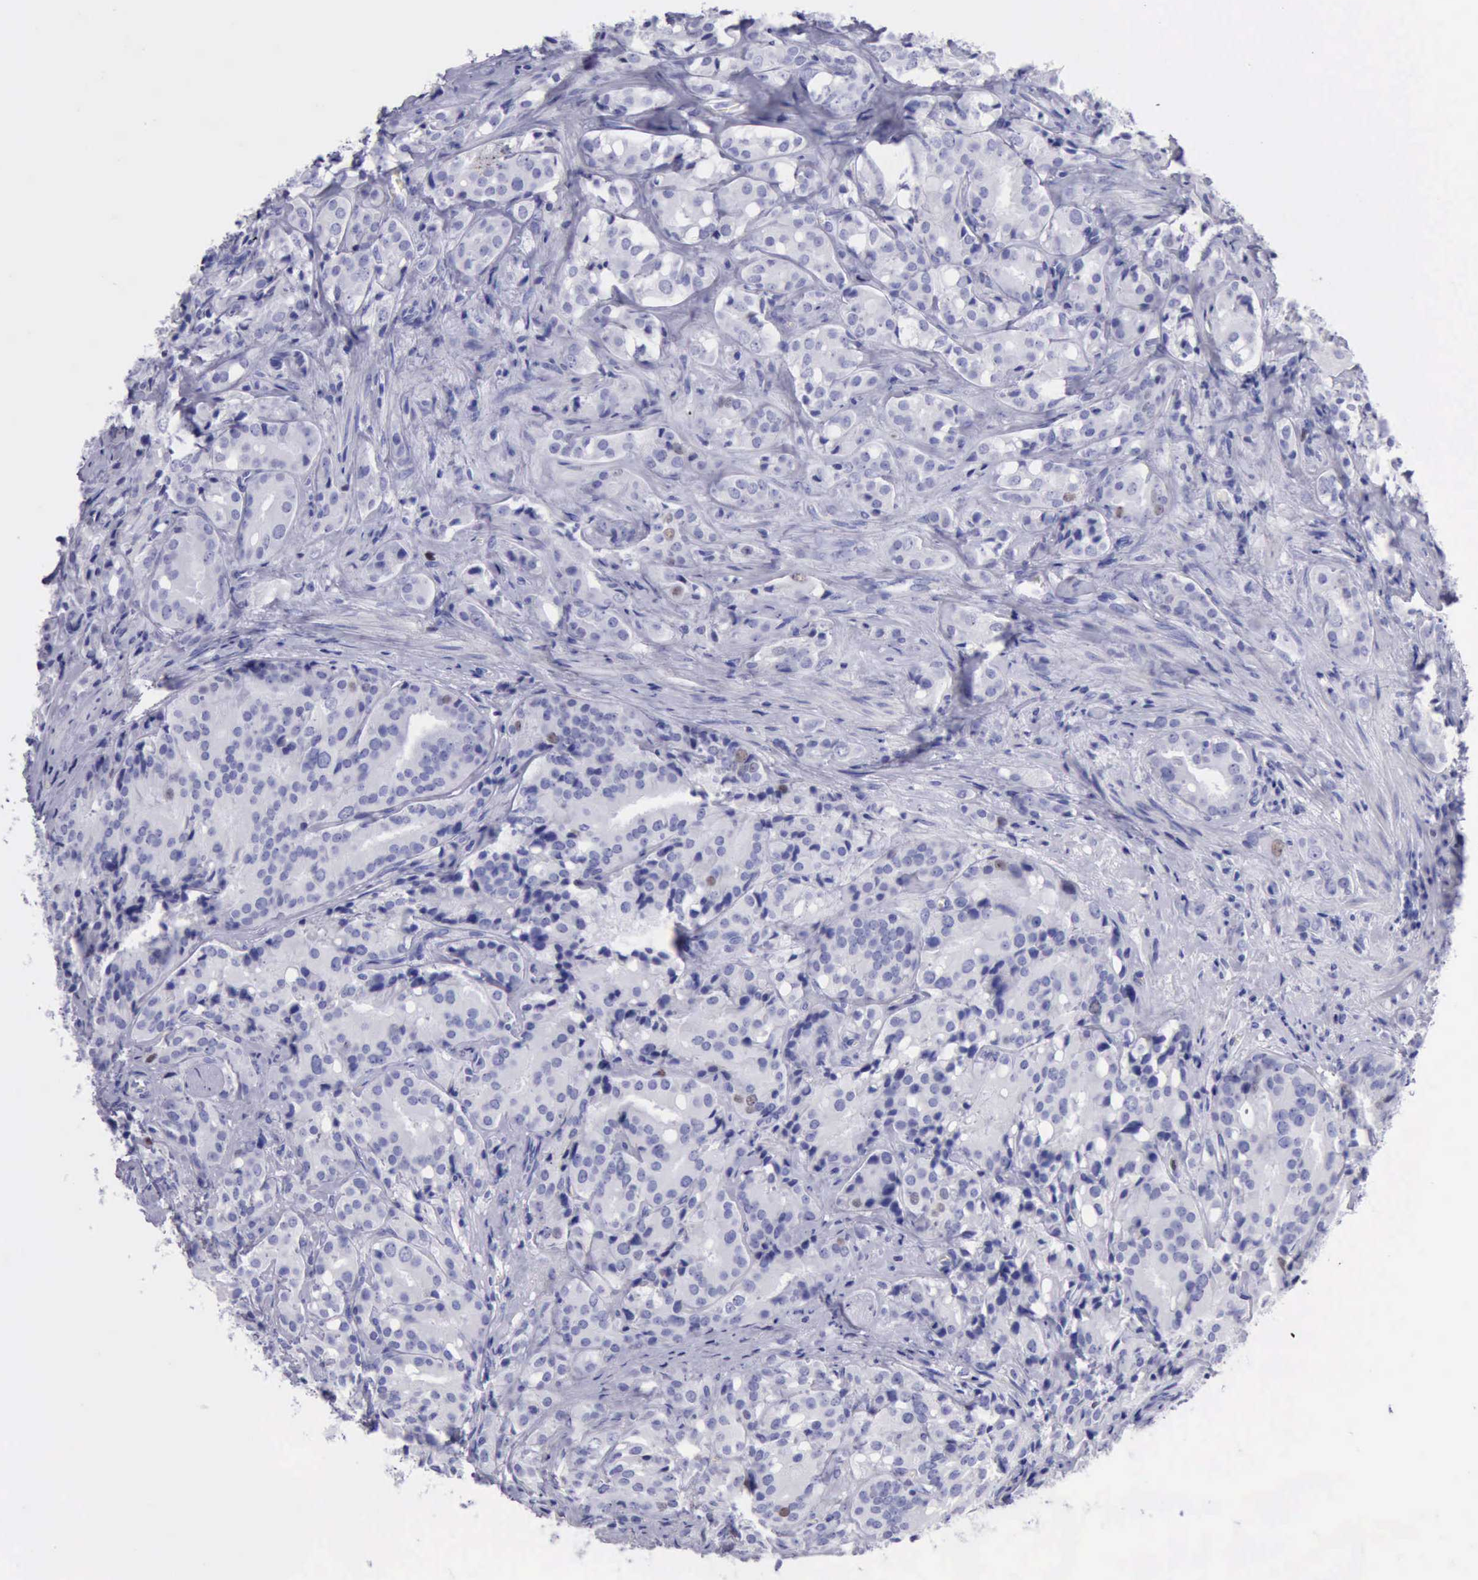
{"staining": {"intensity": "weak", "quantity": "<25%", "location": "nuclear"}, "tissue": "prostate cancer", "cell_type": "Tumor cells", "image_type": "cancer", "snomed": [{"axis": "morphology", "description": "Adenocarcinoma, High grade"}, {"axis": "topography", "description": "Prostate"}], "caption": "The IHC image has no significant staining in tumor cells of high-grade adenocarcinoma (prostate) tissue.", "gene": "MCM2", "patient": {"sex": "male", "age": 68}}